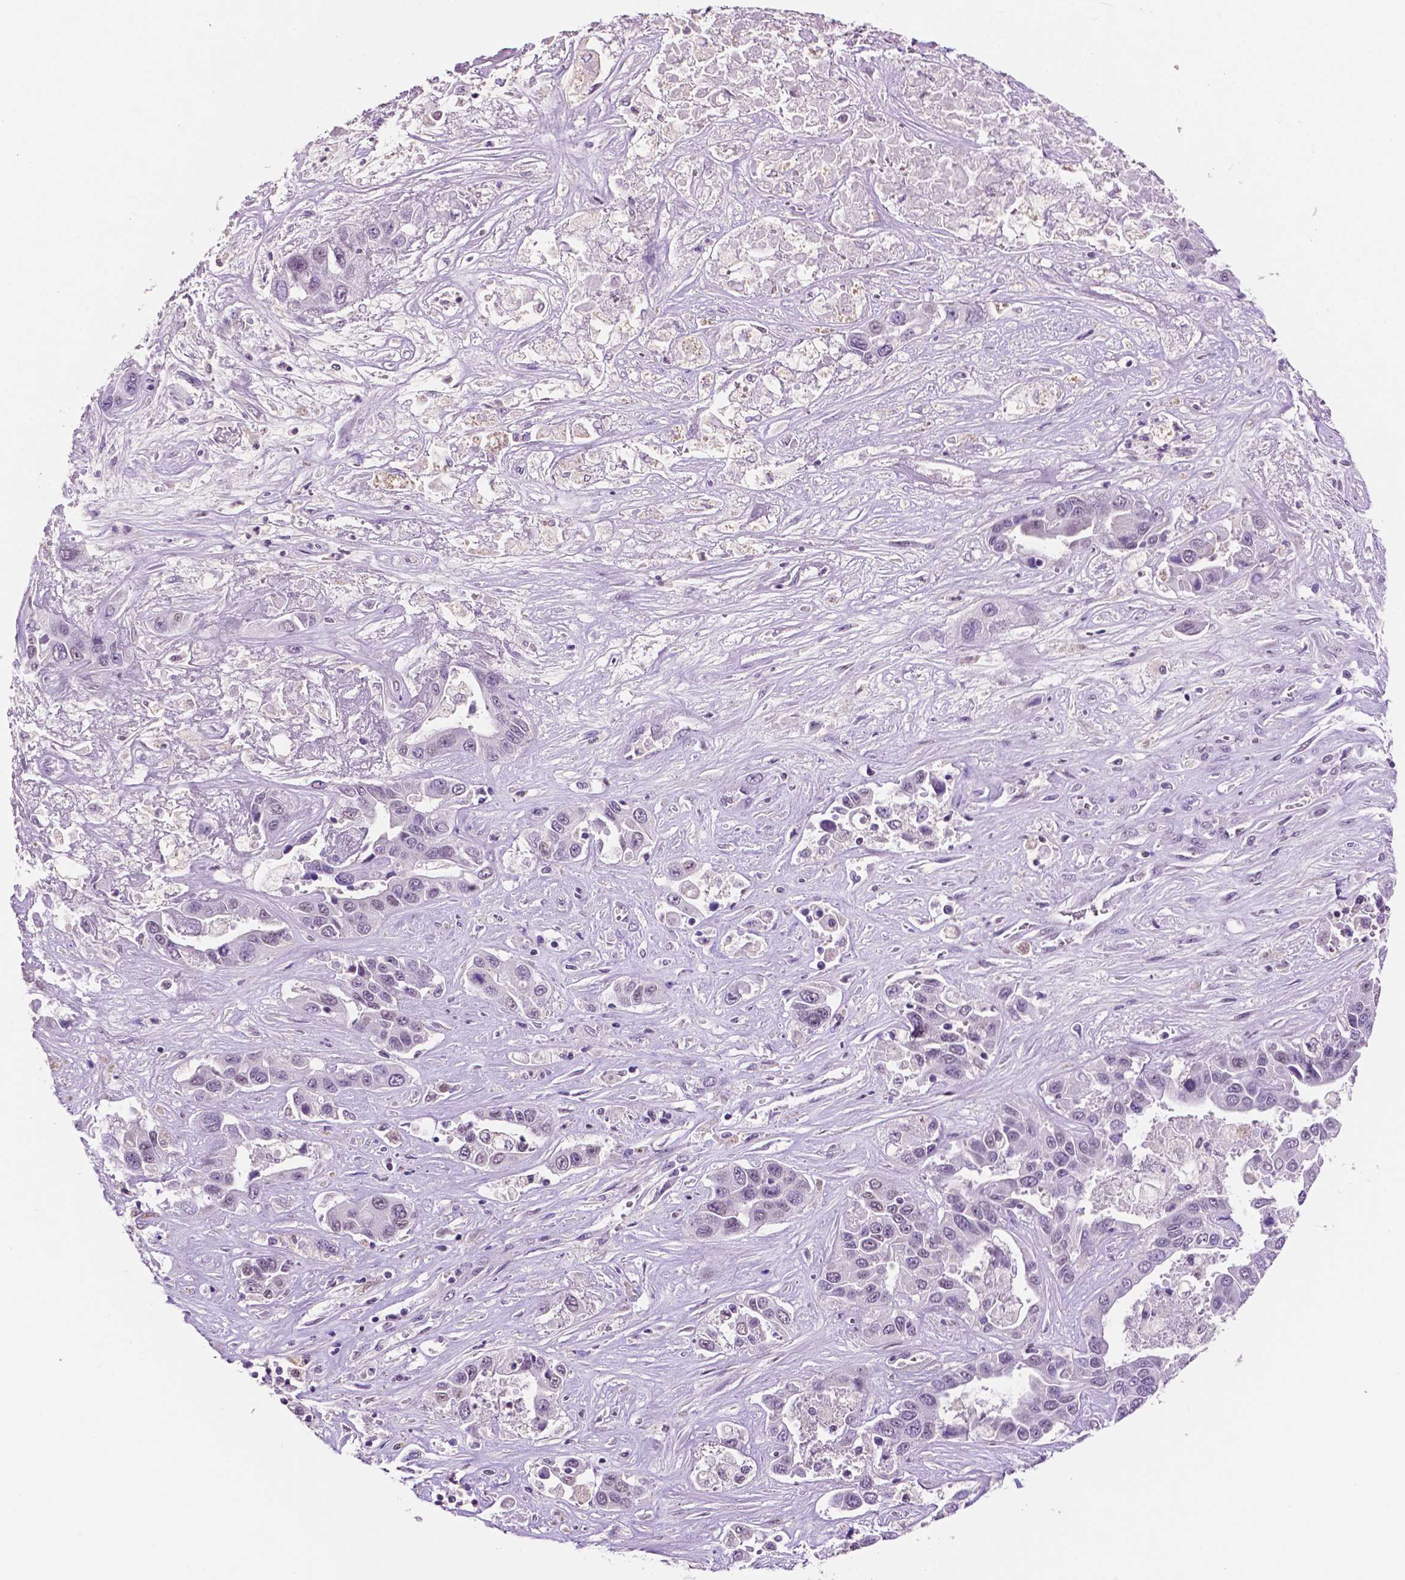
{"staining": {"intensity": "negative", "quantity": "none", "location": "none"}, "tissue": "liver cancer", "cell_type": "Tumor cells", "image_type": "cancer", "snomed": [{"axis": "morphology", "description": "Cholangiocarcinoma"}, {"axis": "topography", "description": "Liver"}], "caption": "Liver cancer was stained to show a protein in brown. There is no significant positivity in tumor cells.", "gene": "PTPN6", "patient": {"sex": "female", "age": 52}}